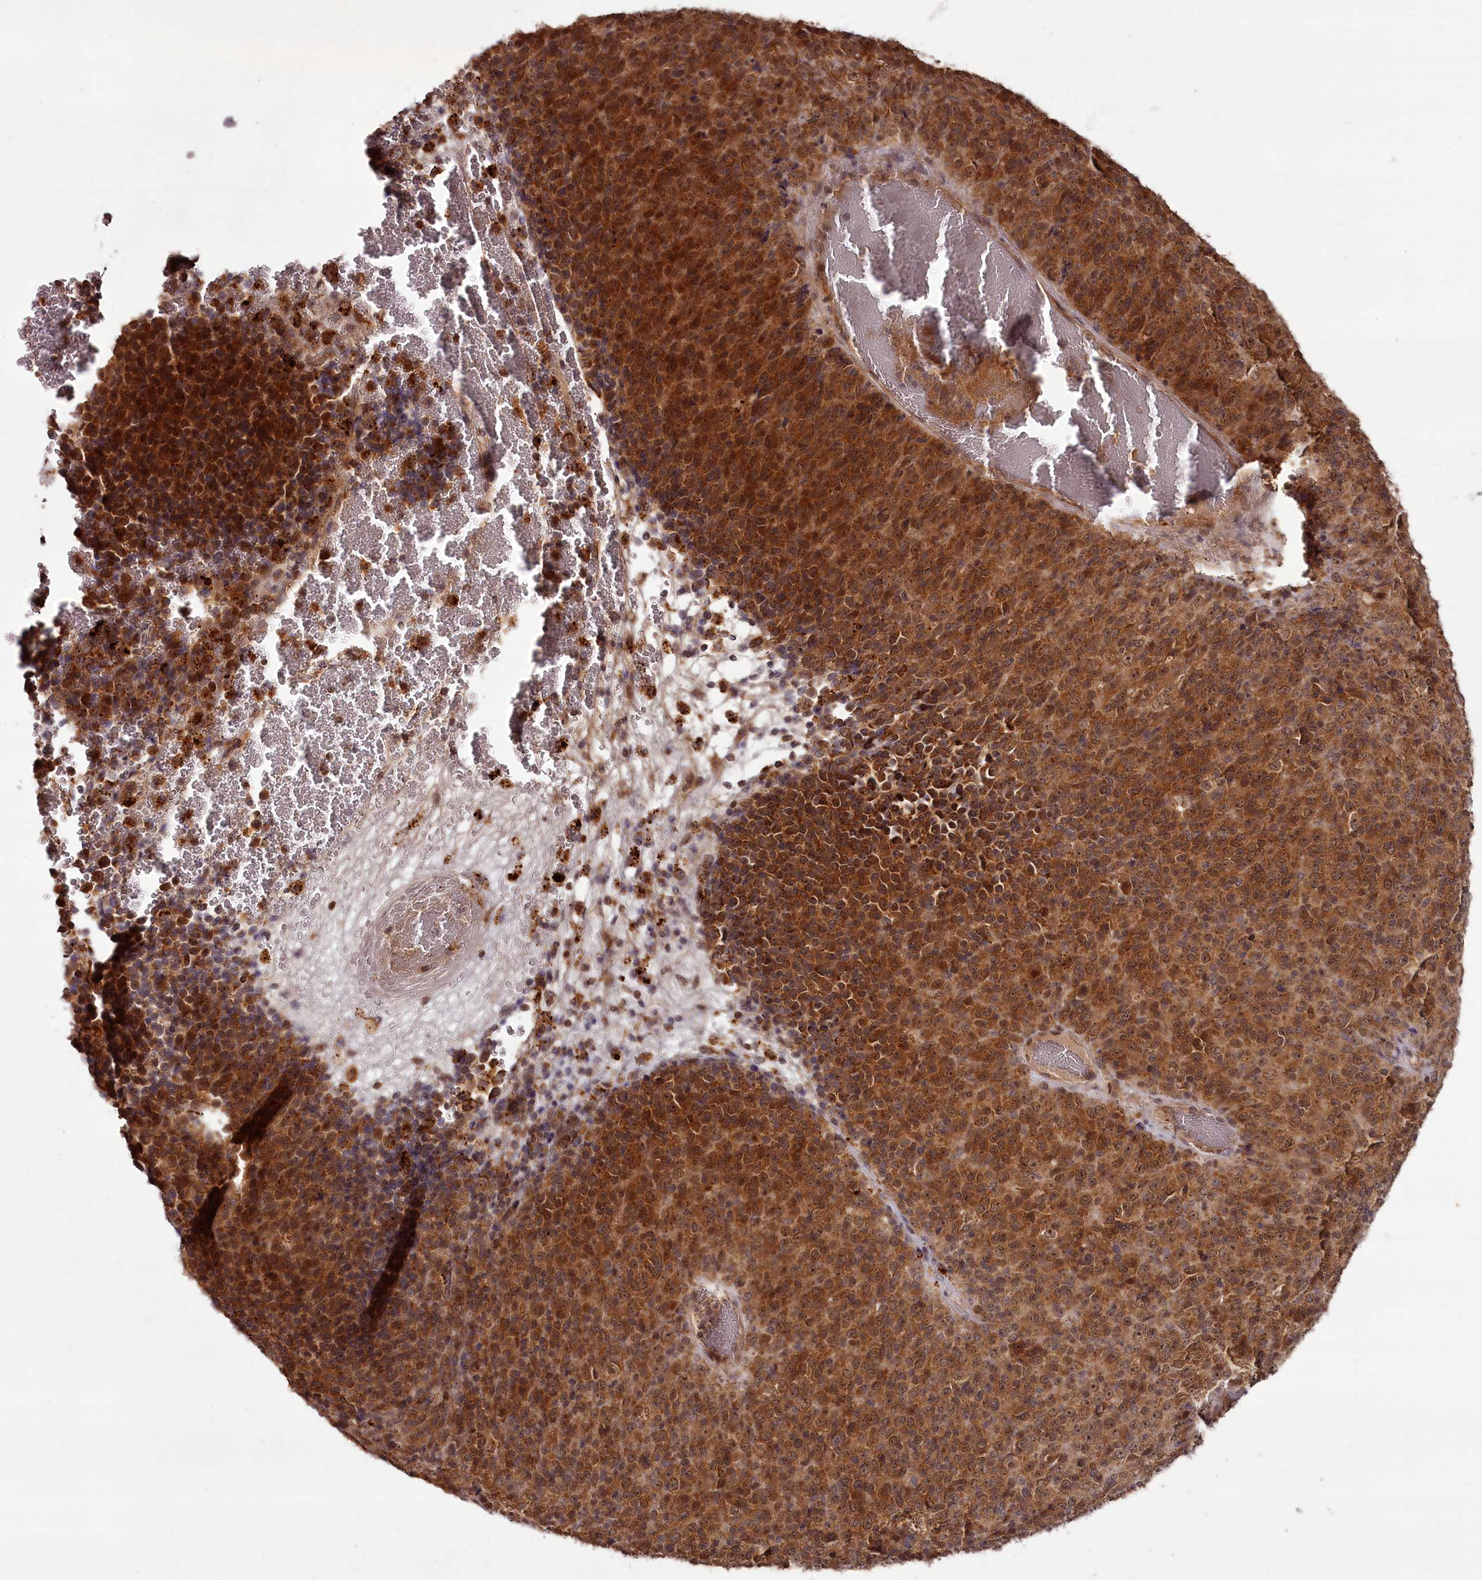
{"staining": {"intensity": "strong", "quantity": ">75%", "location": "cytoplasmic/membranous"}, "tissue": "melanoma", "cell_type": "Tumor cells", "image_type": "cancer", "snomed": [{"axis": "morphology", "description": "Malignant melanoma, Metastatic site"}, {"axis": "topography", "description": "Brain"}], "caption": "Strong cytoplasmic/membranous staining is identified in approximately >75% of tumor cells in melanoma.", "gene": "PCBP2", "patient": {"sex": "female", "age": 56}}